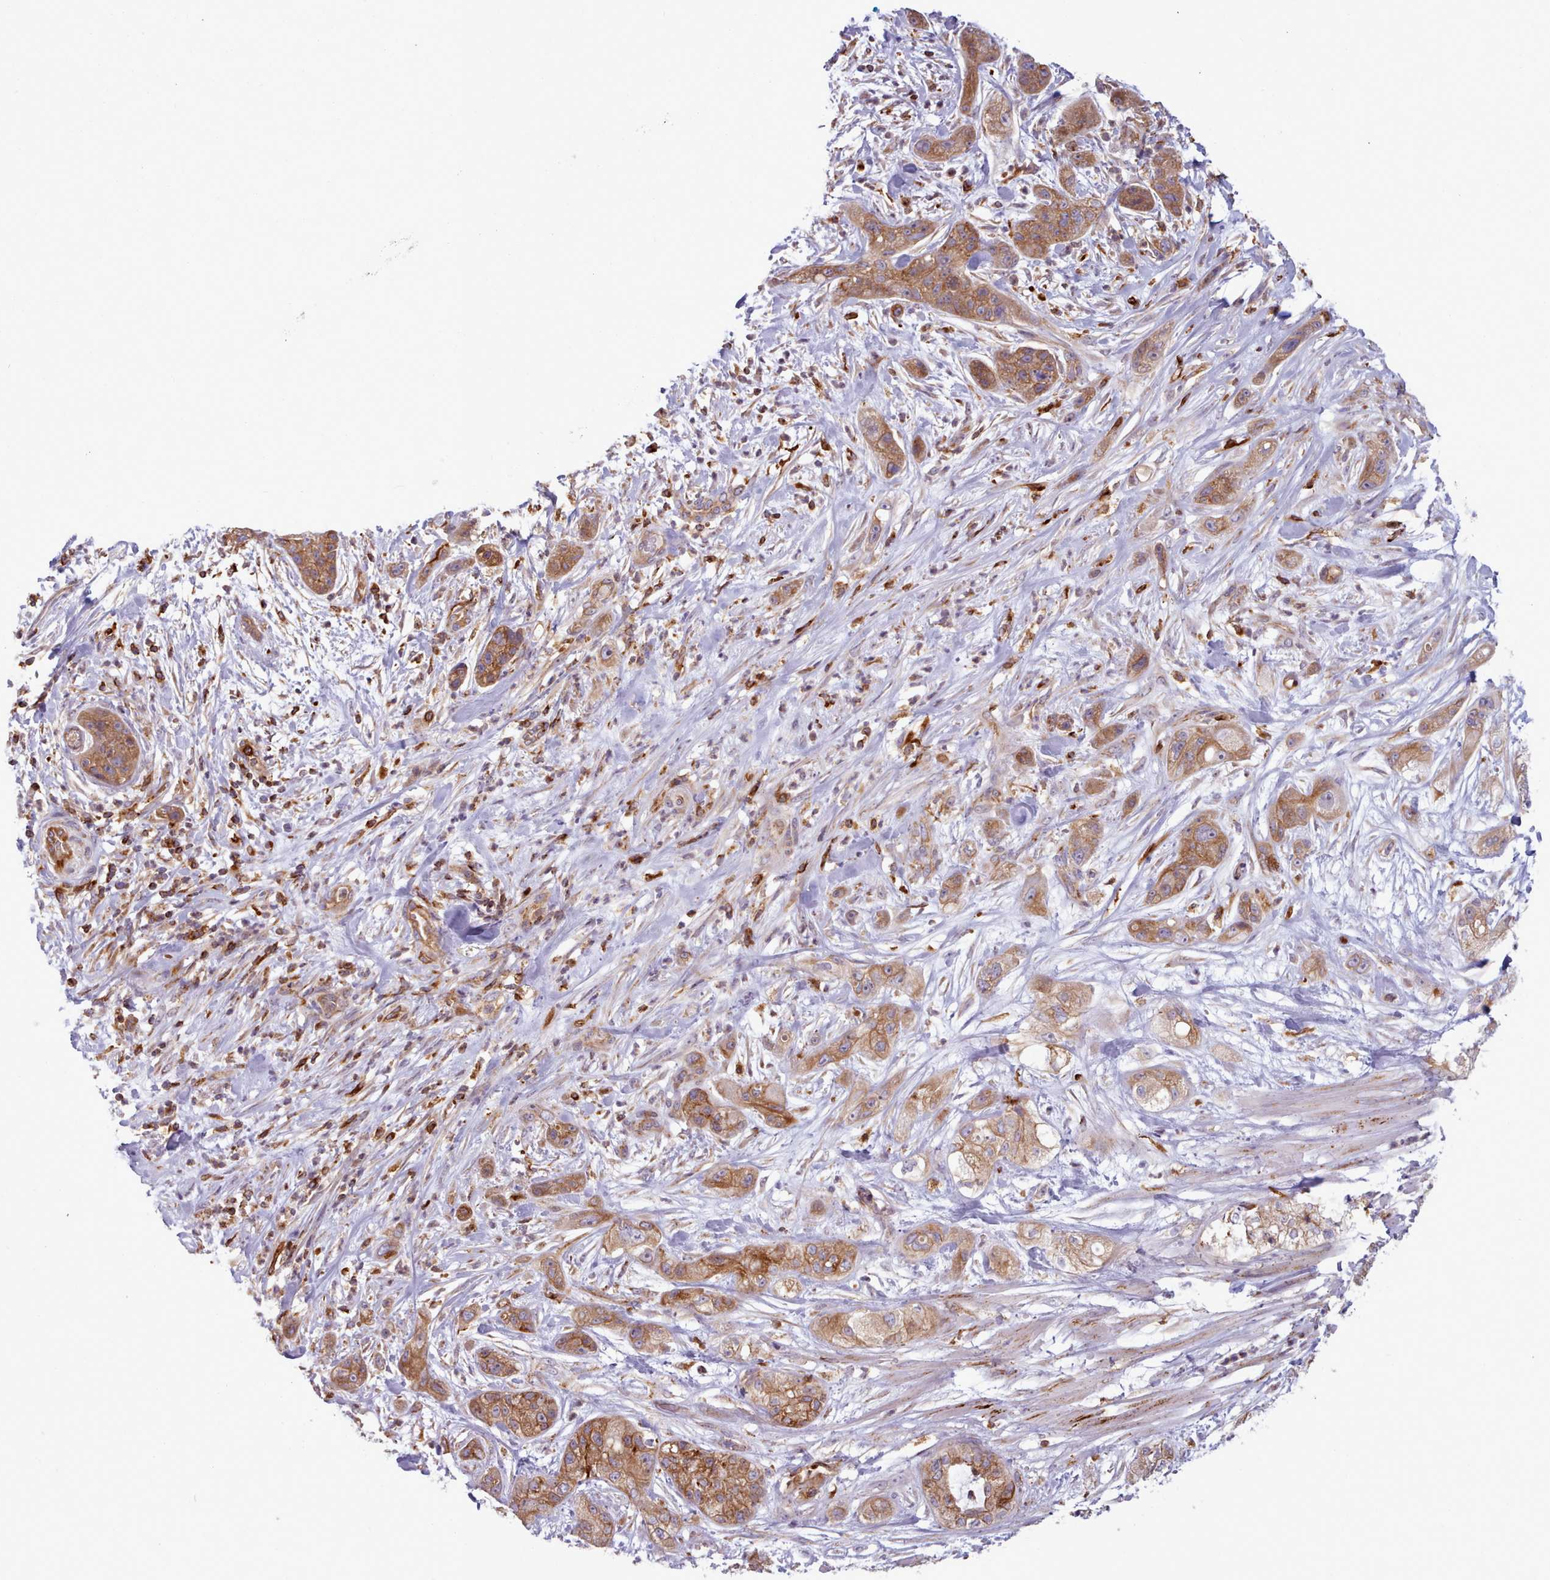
{"staining": {"intensity": "moderate", "quantity": ">75%", "location": "cytoplasmic/membranous"}, "tissue": "pancreatic cancer", "cell_type": "Tumor cells", "image_type": "cancer", "snomed": [{"axis": "morphology", "description": "Adenocarcinoma, NOS"}, {"axis": "topography", "description": "Pancreas"}], "caption": "The image exhibits staining of pancreatic cancer, revealing moderate cytoplasmic/membranous protein staining (brown color) within tumor cells.", "gene": "CRYBG1", "patient": {"sex": "female", "age": 78}}